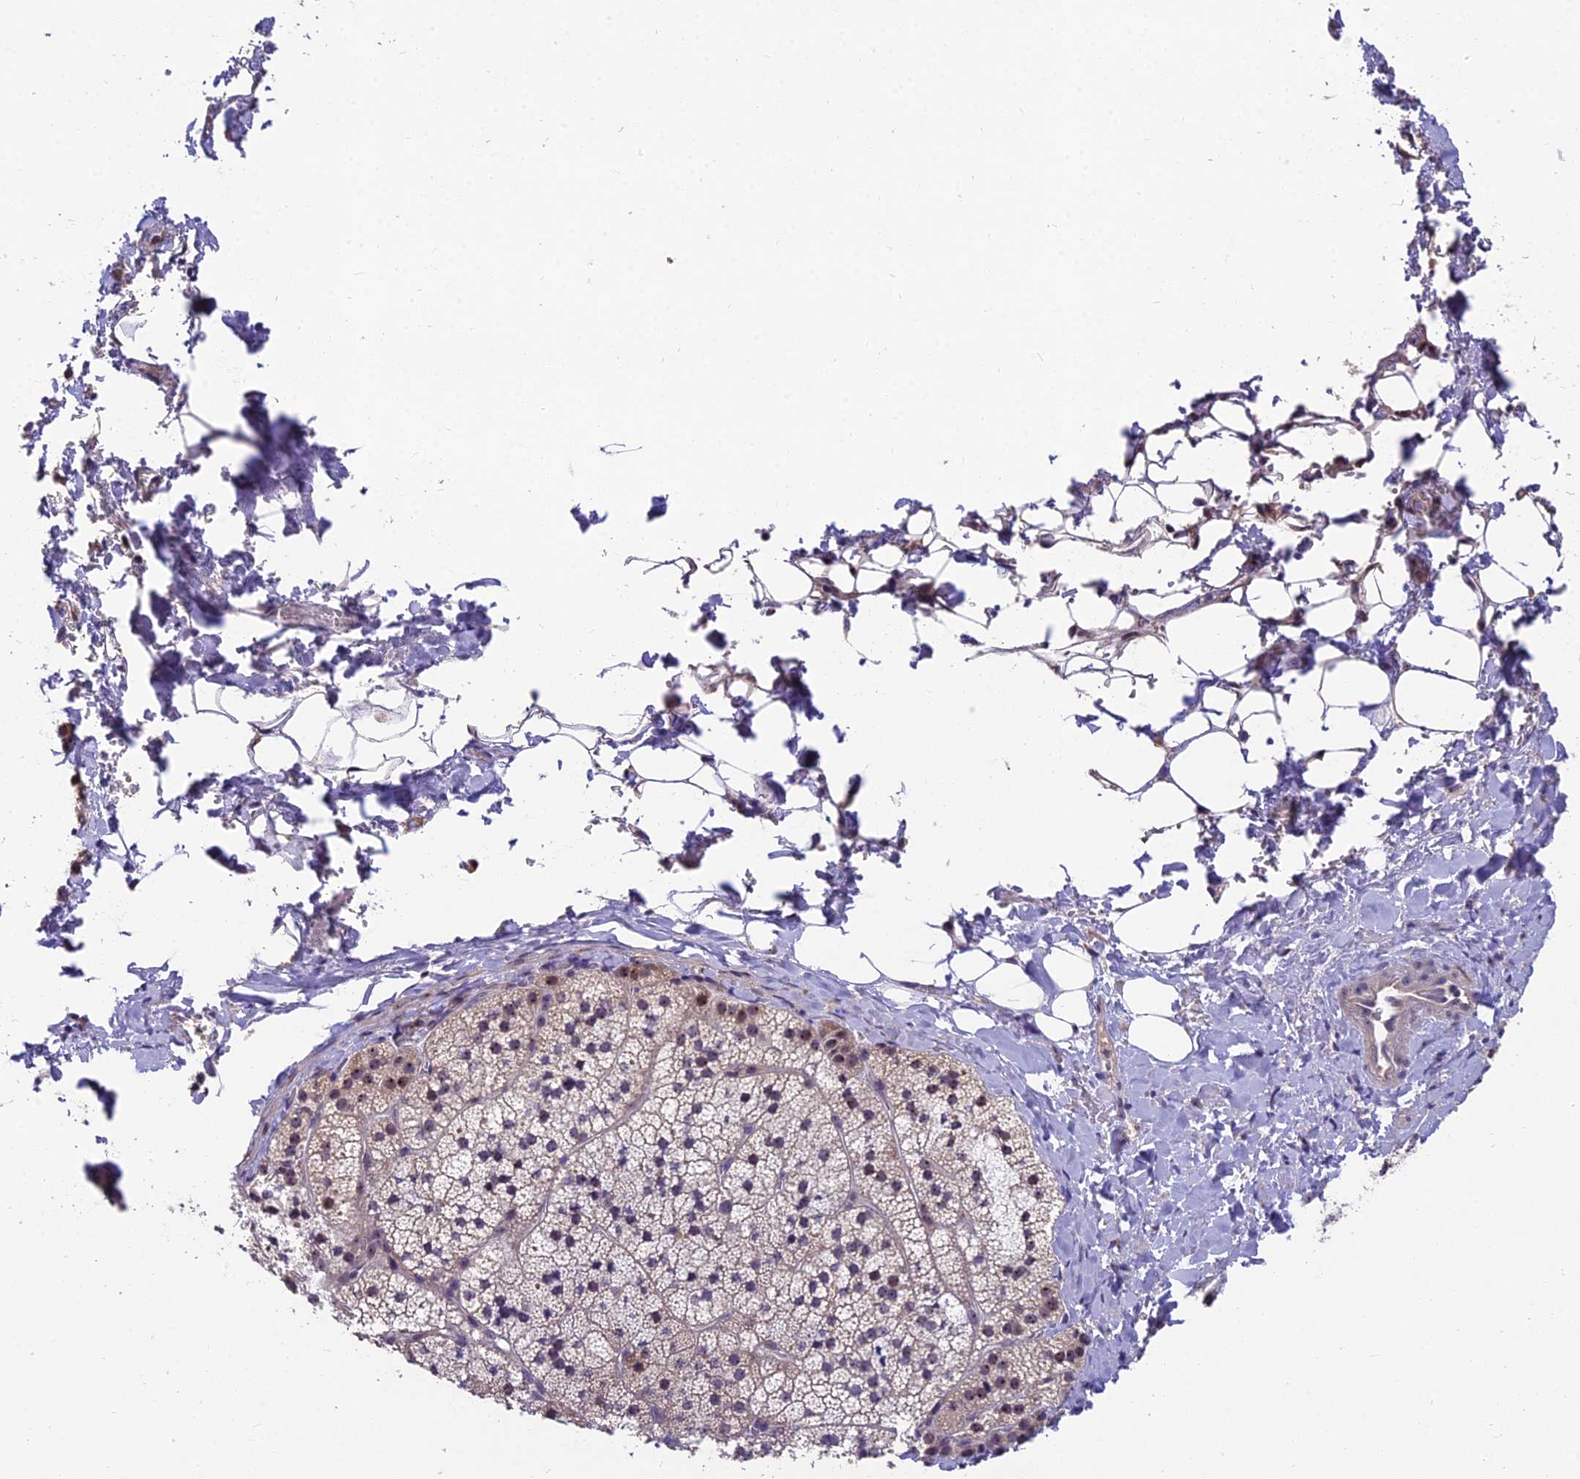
{"staining": {"intensity": "weak", "quantity": "<25%", "location": "nuclear"}, "tissue": "adrenal gland", "cell_type": "Glandular cells", "image_type": "normal", "snomed": [{"axis": "morphology", "description": "Normal tissue, NOS"}, {"axis": "topography", "description": "Adrenal gland"}], "caption": "A high-resolution photomicrograph shows IHC staining of benign adrenal gland, which demonstrates no significant expression in glandular cells. Brightfield microscopy of IHC stained with DAB (brown) and hematoxylin (blue), captured at high magnification.", "gene": "ZNF333", "patient": {"sex": "female", "age": 44}}